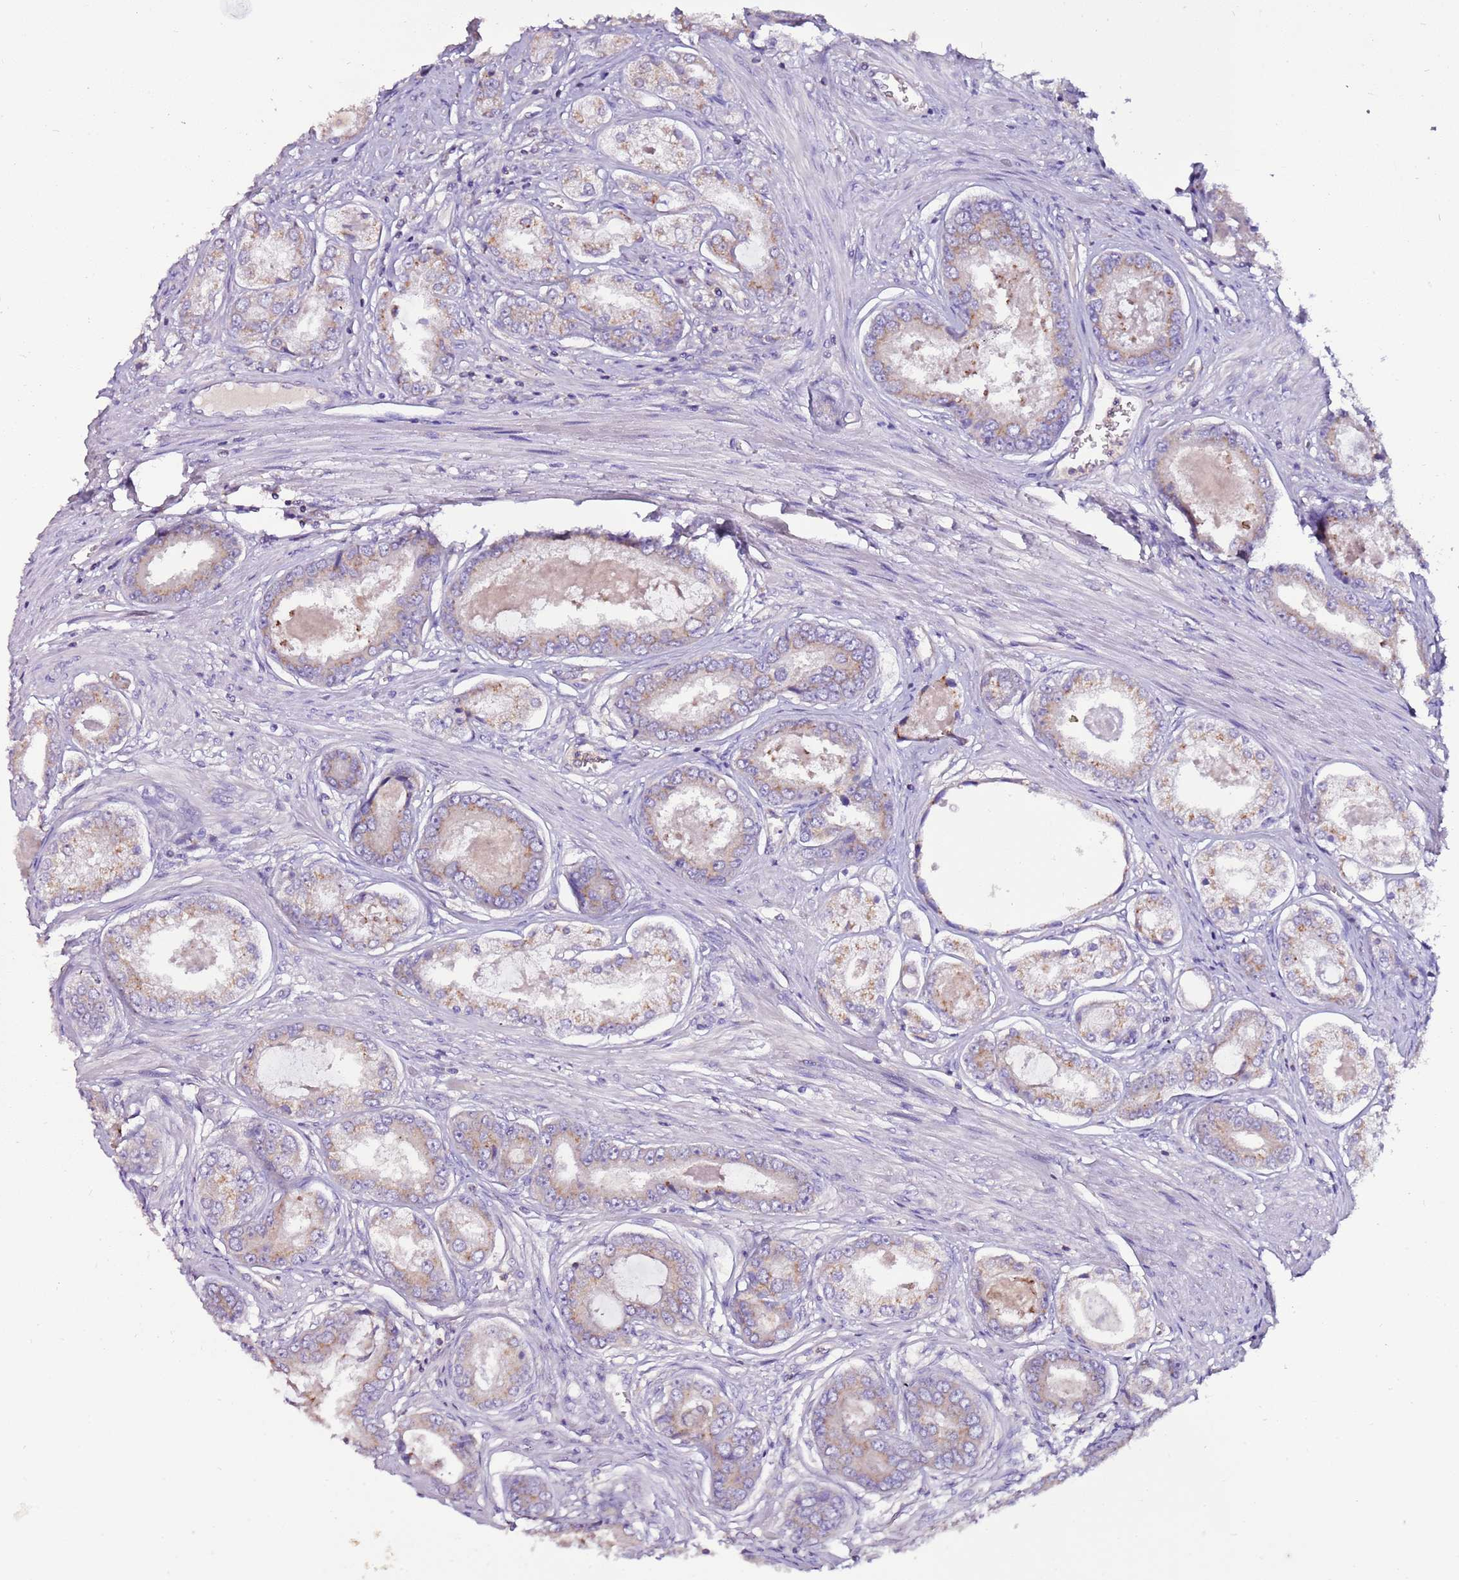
{"staining": {"intensity": "weak", "quantity": "<25%", "location": "cytoplasmic/membranous"}, "tissue": "prostate cancer", "cell_type": "Tumor cells", "image_type": "cancer", "snomed": [{"axis": "morphology", "description": "Adenocarcinoma, Low grade"}, {"axis": "topography", "description": "Prostate"}], "caption": "Prostate low-grade adenocarcinoma was stained to show a protein in brown. There is no significant staining in tumor cells.", "gene": "IGIP", "patient": {"sex": "male", "age": 68}}